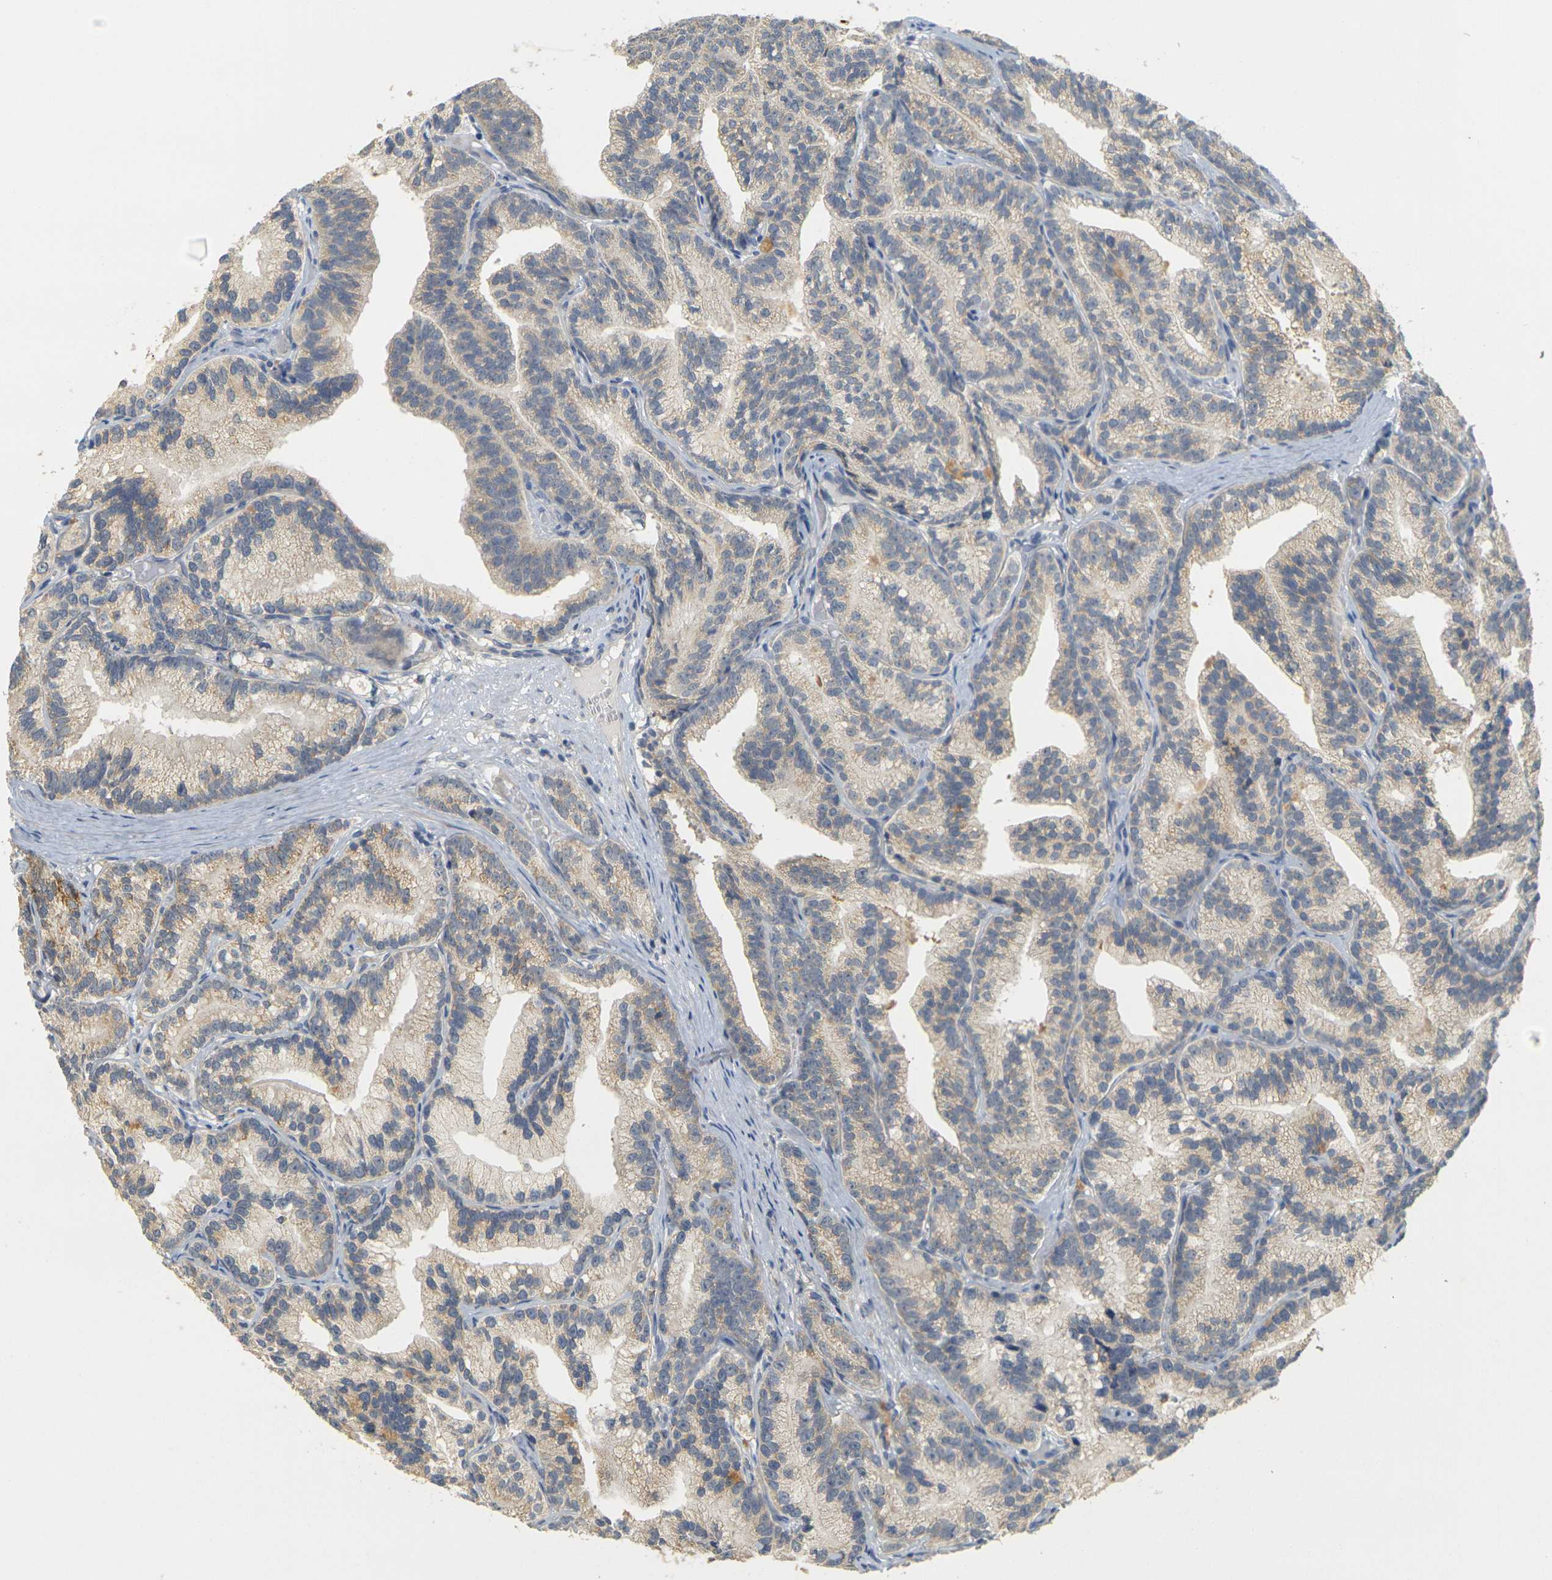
{"staining": {"intensity": "weak", "quantity": ">75%", "location": "cytoplasmic/membranous"}, "tissue": "prostate cancer", "cell_type": "Tumor cells", "image_type": "cancer", "snomed": [{"axis": "morphology", "description": "Adenocarcinoma, Low grade"}, {"axis": "topography", "description": "Prostate"}], "caption": "Immunohistochemical staining of prostate adenocarcinoma (low-grade) shows low levels of weak cytoplasmic/membranous protein expression in approximately >75% of tumor cells.", "gene": "GDAP1", "patient": {"sex": "male", "age": 89}}